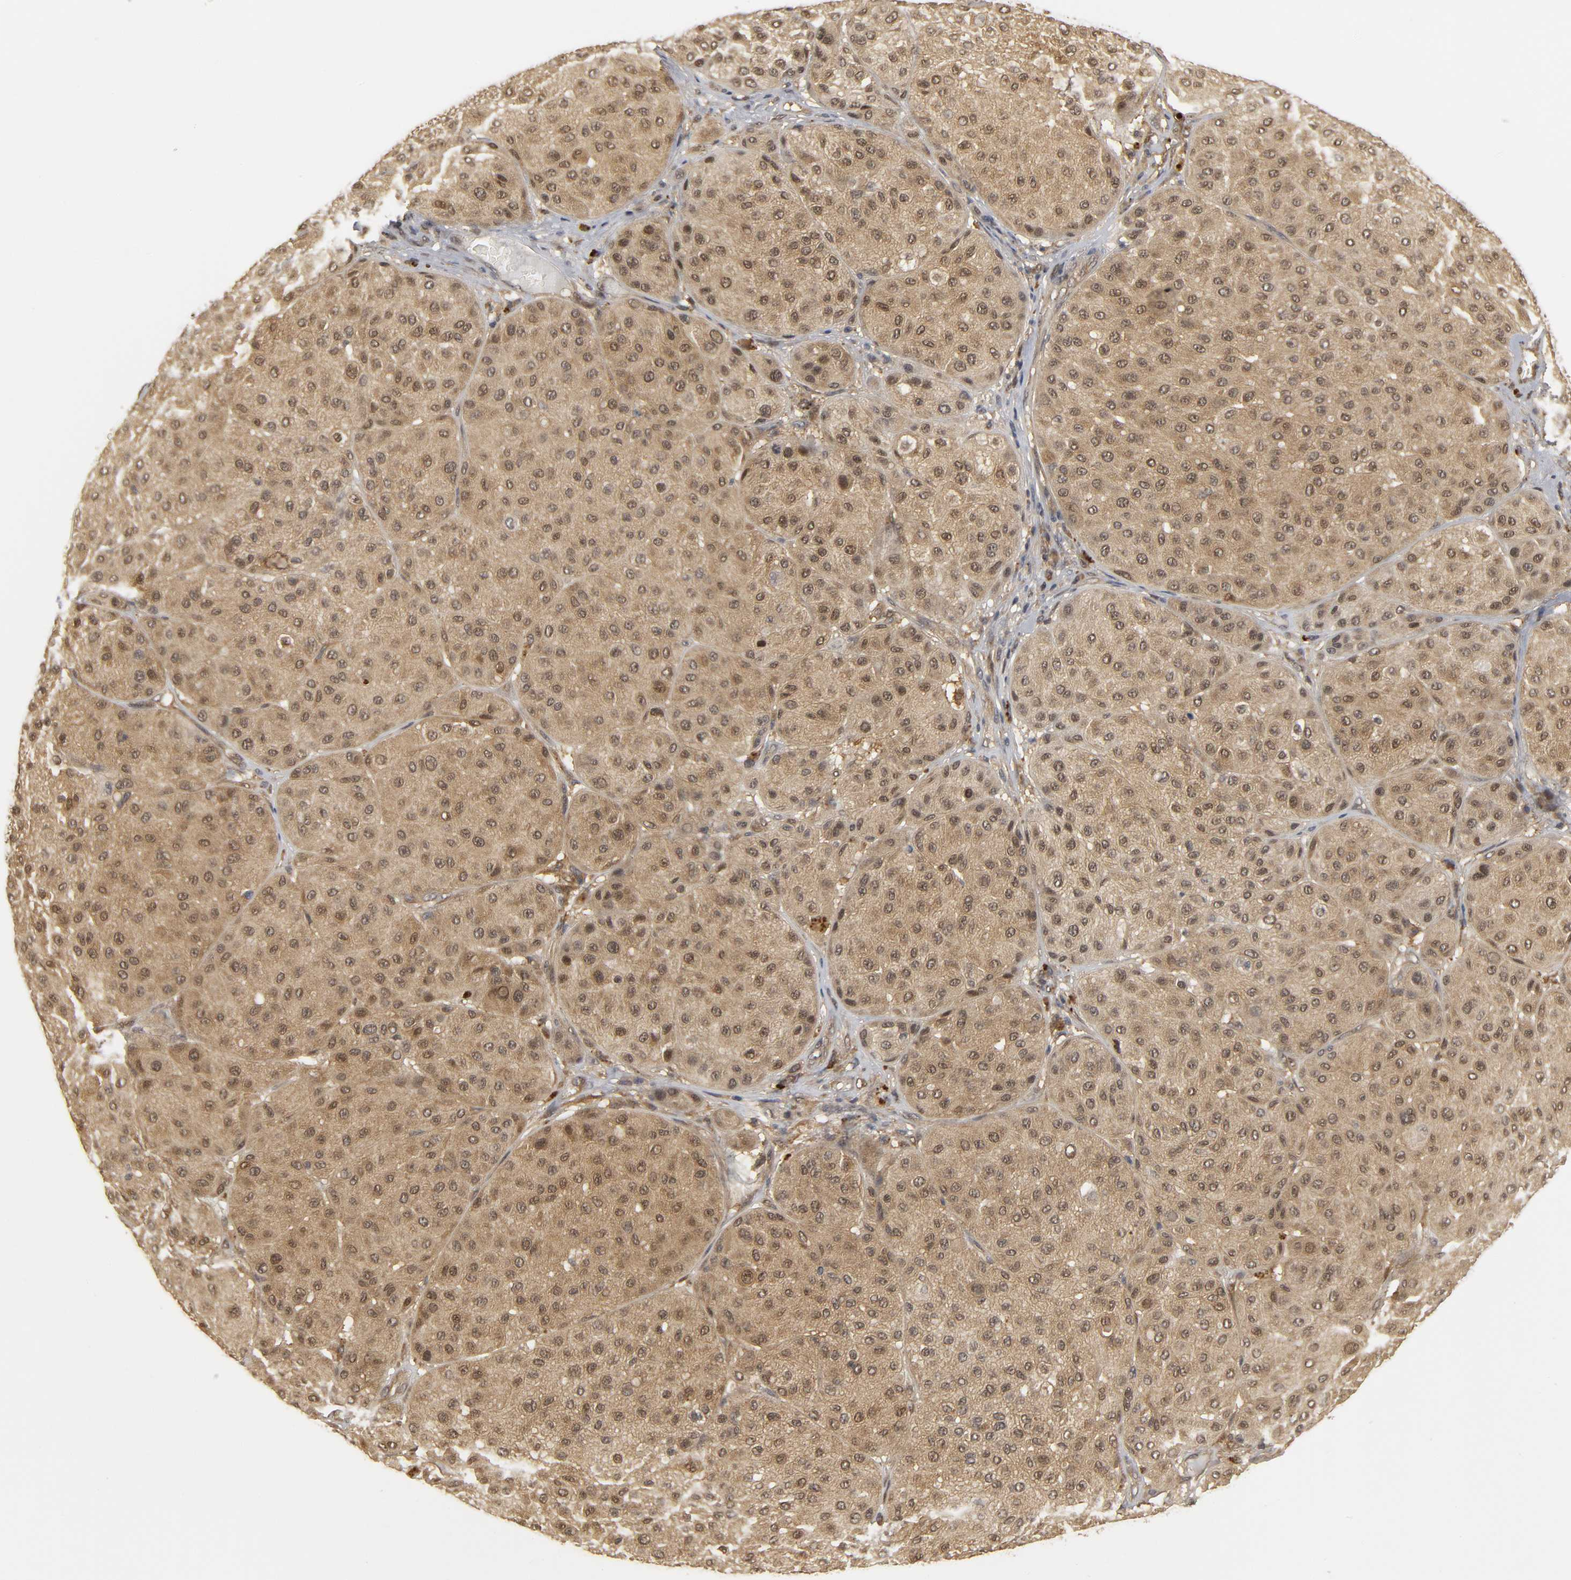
{"staining": {"intensity": "moderate", "quantity": ">75%", "location": "cytoplasmic/membranous,nuclear"}, "tissue": "melanoma", "cell_type": "Tumor cells", "image_type": "cancer", "snomed": [{"axis": "morphology", "description": "Normal tissue, NOS"}, {"axis": "morphology", "description": "Malignant melanoma, Metastatic site"}, {"axis": "topography", "description": "Skin"}], "caption": "Brown immunohistochemical staining in malignant melanoma (metastatic site) reveals moderate cytoplasmic/membranous and nuclear expression in about >75% of tumor cells.", "gene": "PARK7", "patient": {"sex": "male", "age": 41}}